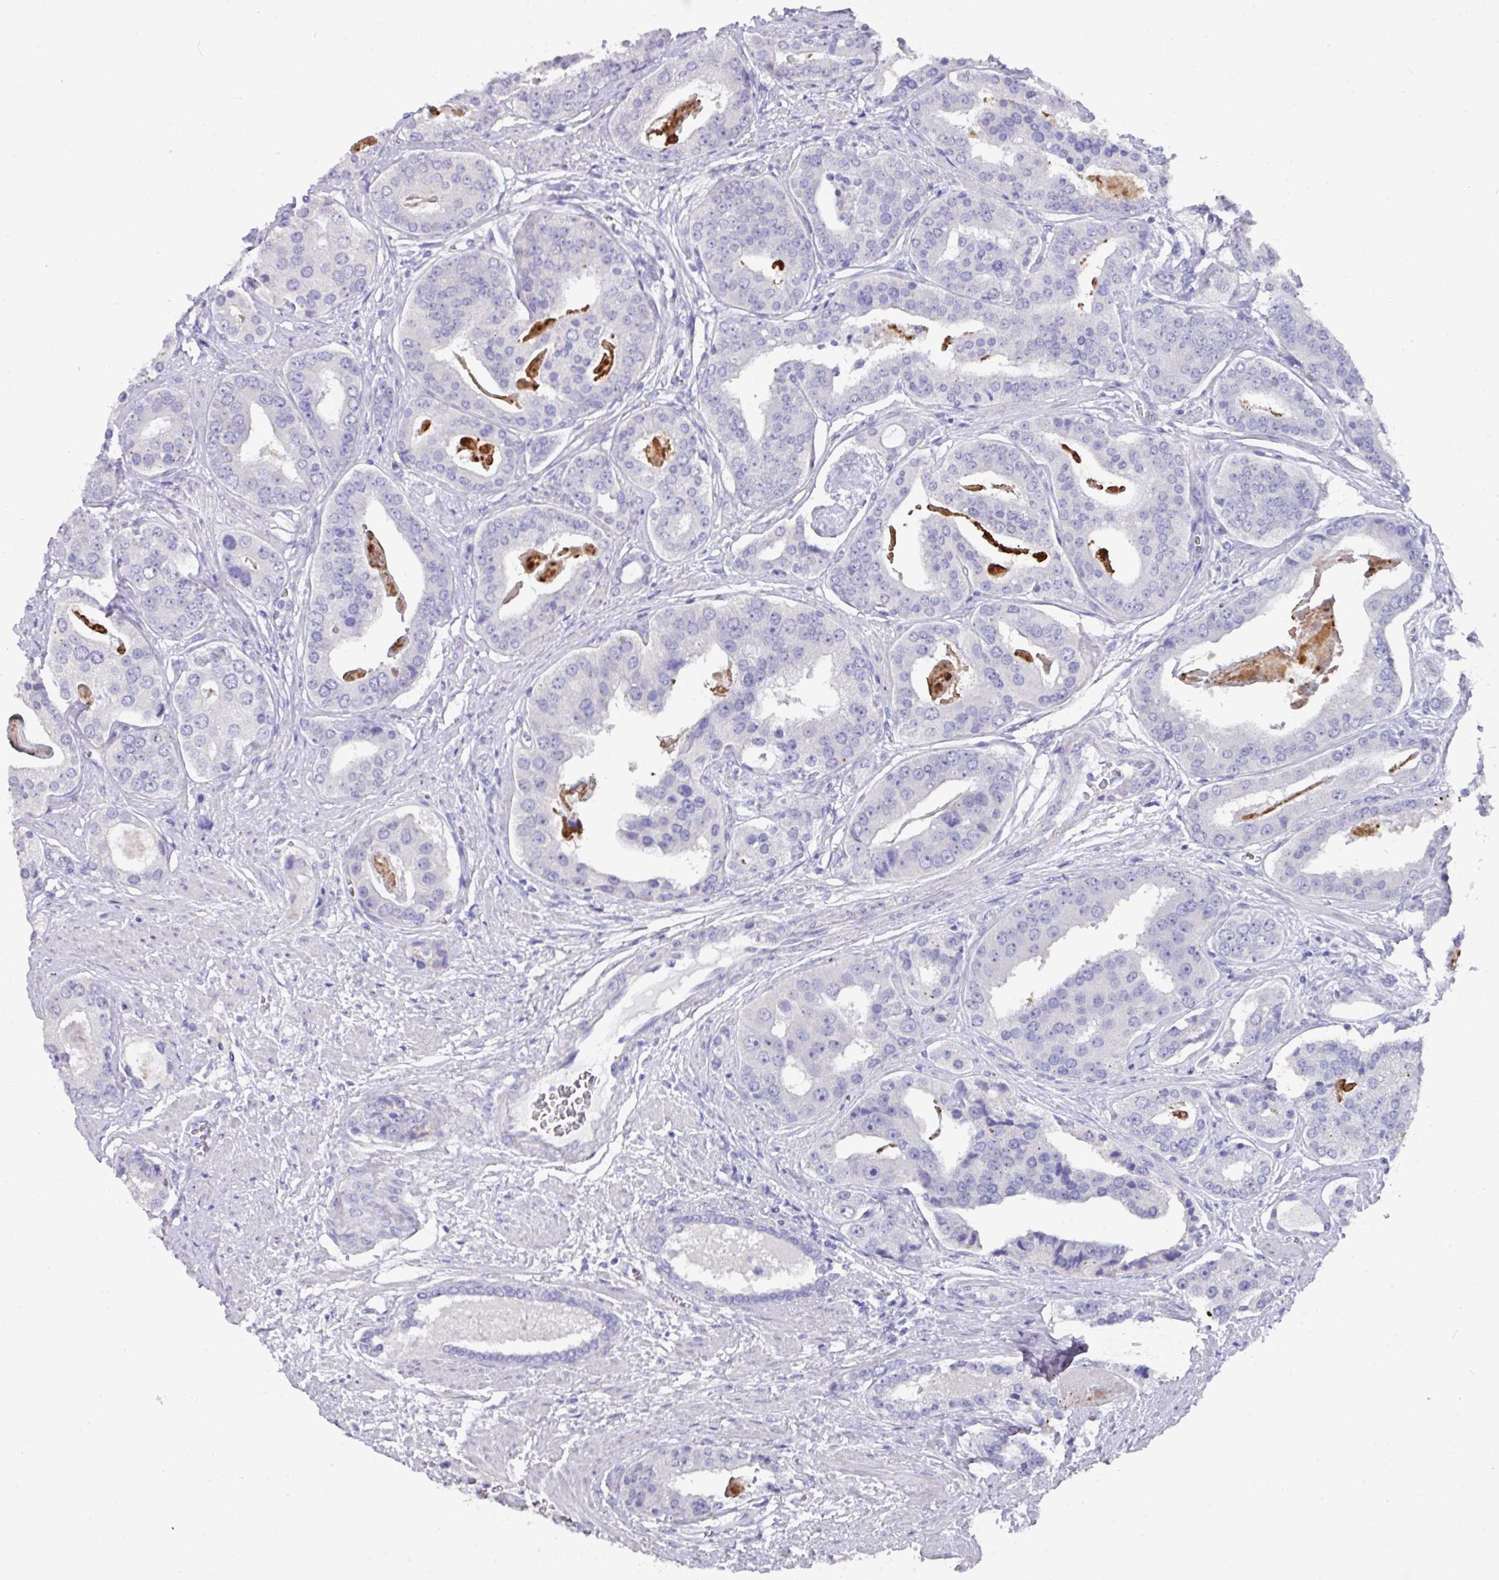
{"staining": {"intensity": "negative", "quantity": "none", "location": "none"}, "tissue": "prostate cancer", "cell_type": "Tumor cells", "image_type": "cancer", "snomed": [{"axis": "morphology", "description": "Adenocarcinoma, High grade"}, {"axis": "topography", "description": "Prostate"}], "caption": "This micrograph is of prostate cancer (high-grade adenocarcinoma) stained with IHC to label a protein in brown with the nuclei are counter-stained blue. There is no expression in tumor cells.", "gene": "DAZL", "patient": {"sex": "male", "age": 71}}